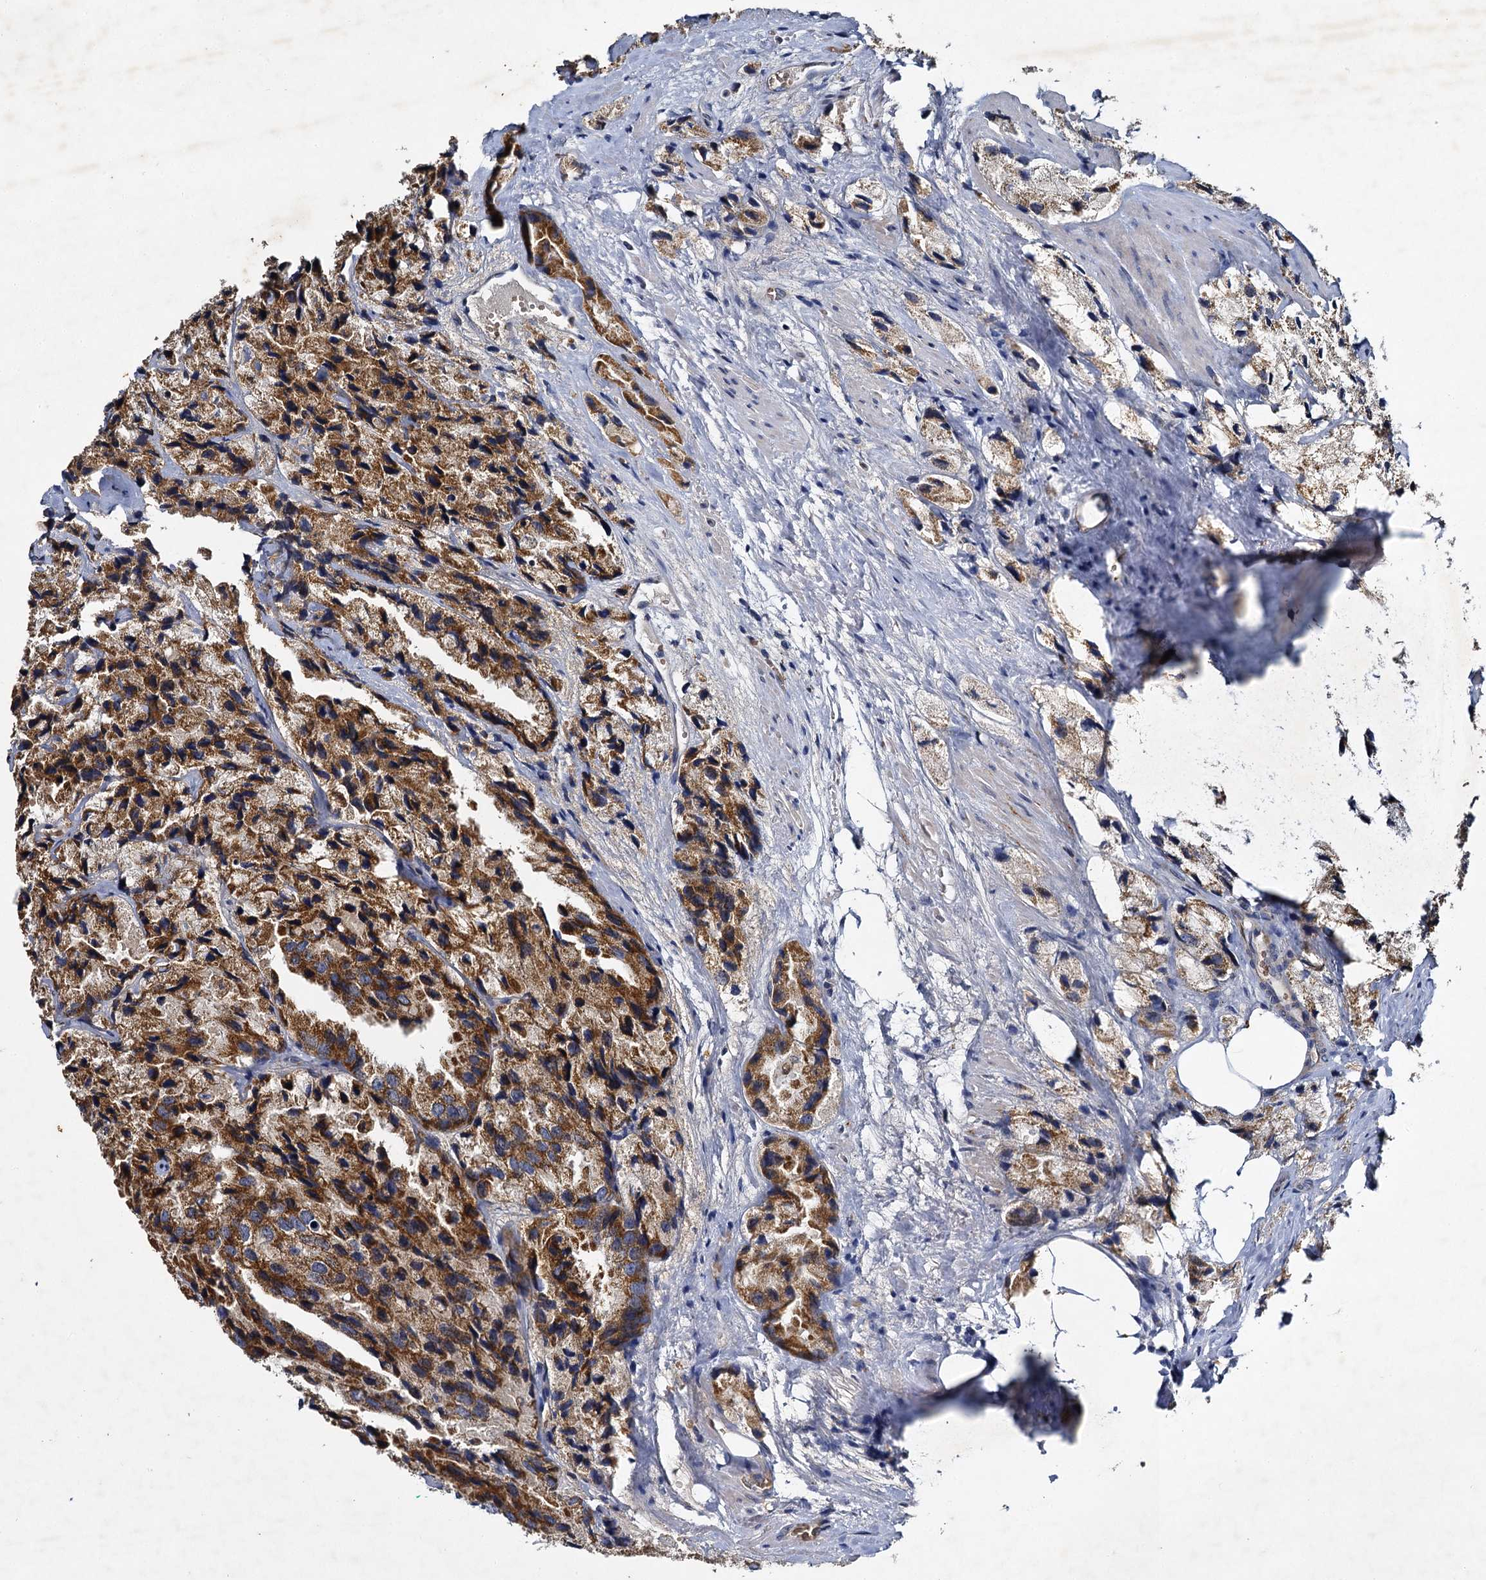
{"staining": {"intensity": "moderate", "quantity": ">75%", "location": "cytoplasmic/membranous"}, "tissue": "prostate cancer", "cell_type": "Tumor cells", "image_type": "cancer", "snomed": [{"axis": "morphology", "description": "Adenocarcinoma, High grade"}, {"axis": "topography", "description": "Prostate"}], "caption": "Immunohistochemistry (IHC) of prostate cancer shows medium levels of moderate cytoplasmic/membranous positivity in about >75% of tumor cells.", "gene": "BCS1L", "patient": {"sex": "male", "age": 66}}